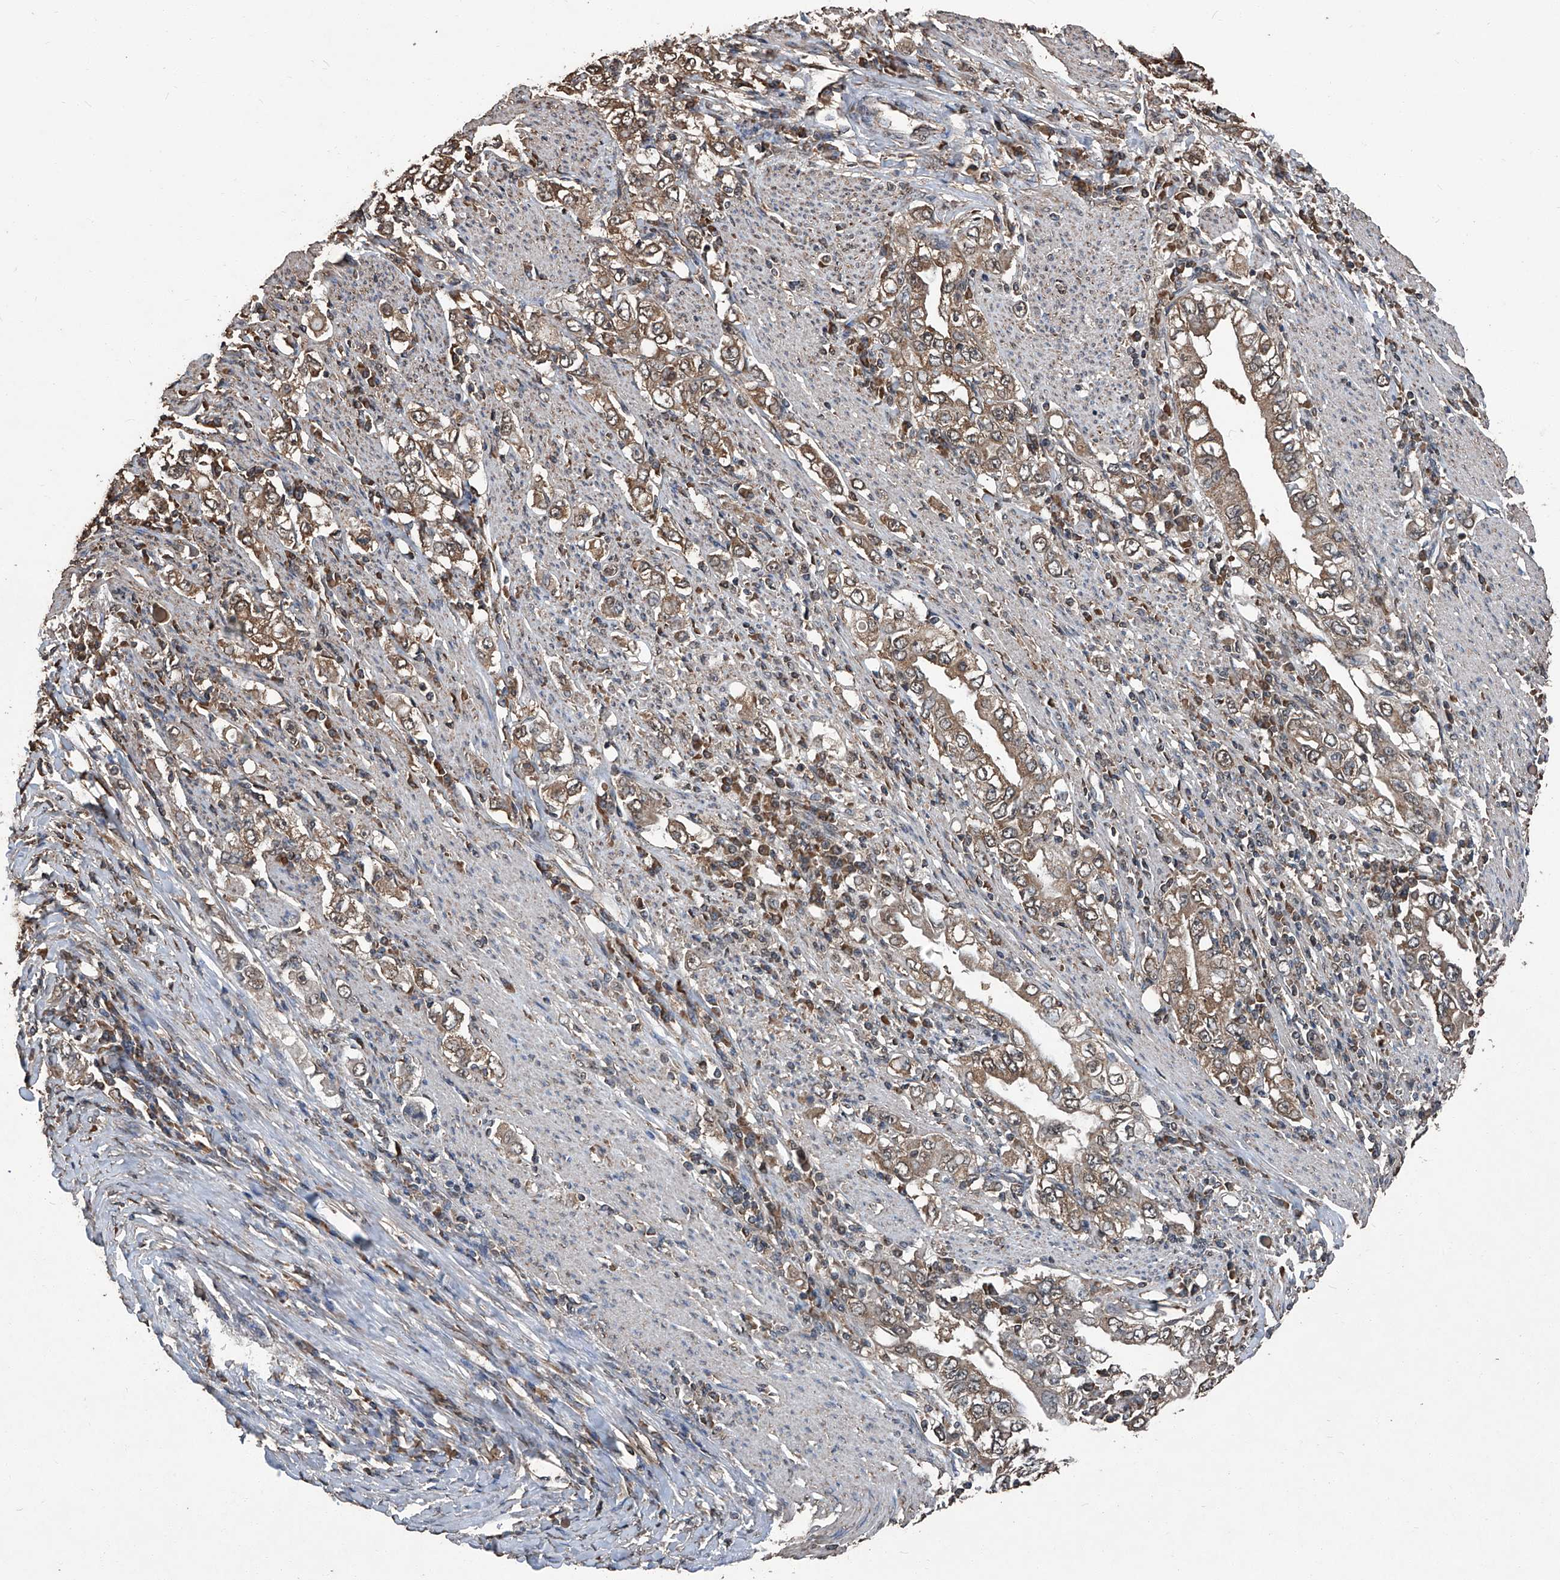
{"staining": {"intensity": "moderate", "quantity": ">75%", "location": "cytoplasmic/membranous"}, "tissue": "stomach cancer", "cell_type": "Tumor cells", "image_type": "cancer", "snomed": [{"axis": "morphology", "description": "Adenocarcinoma, NOS"}, {"axis": "topography", "description": "Stomach, lower"}], "caption": "Immunohistochemistry staining of stomach cancer (adenocarcinoma), which shows medium levels of moderate cytoplasmic/membranous expression in approximately >75% of tumor cells indicating moderate cytoplasmic/membranous protein positivity. The staining was performed using DAB (3,3'-diaminobenzidine) (brown) for protein detection and nuclei were counterstained in hematoxylin (blue).", "gene": "STARD7", "patient": {"sex": "female", "age": 72}}